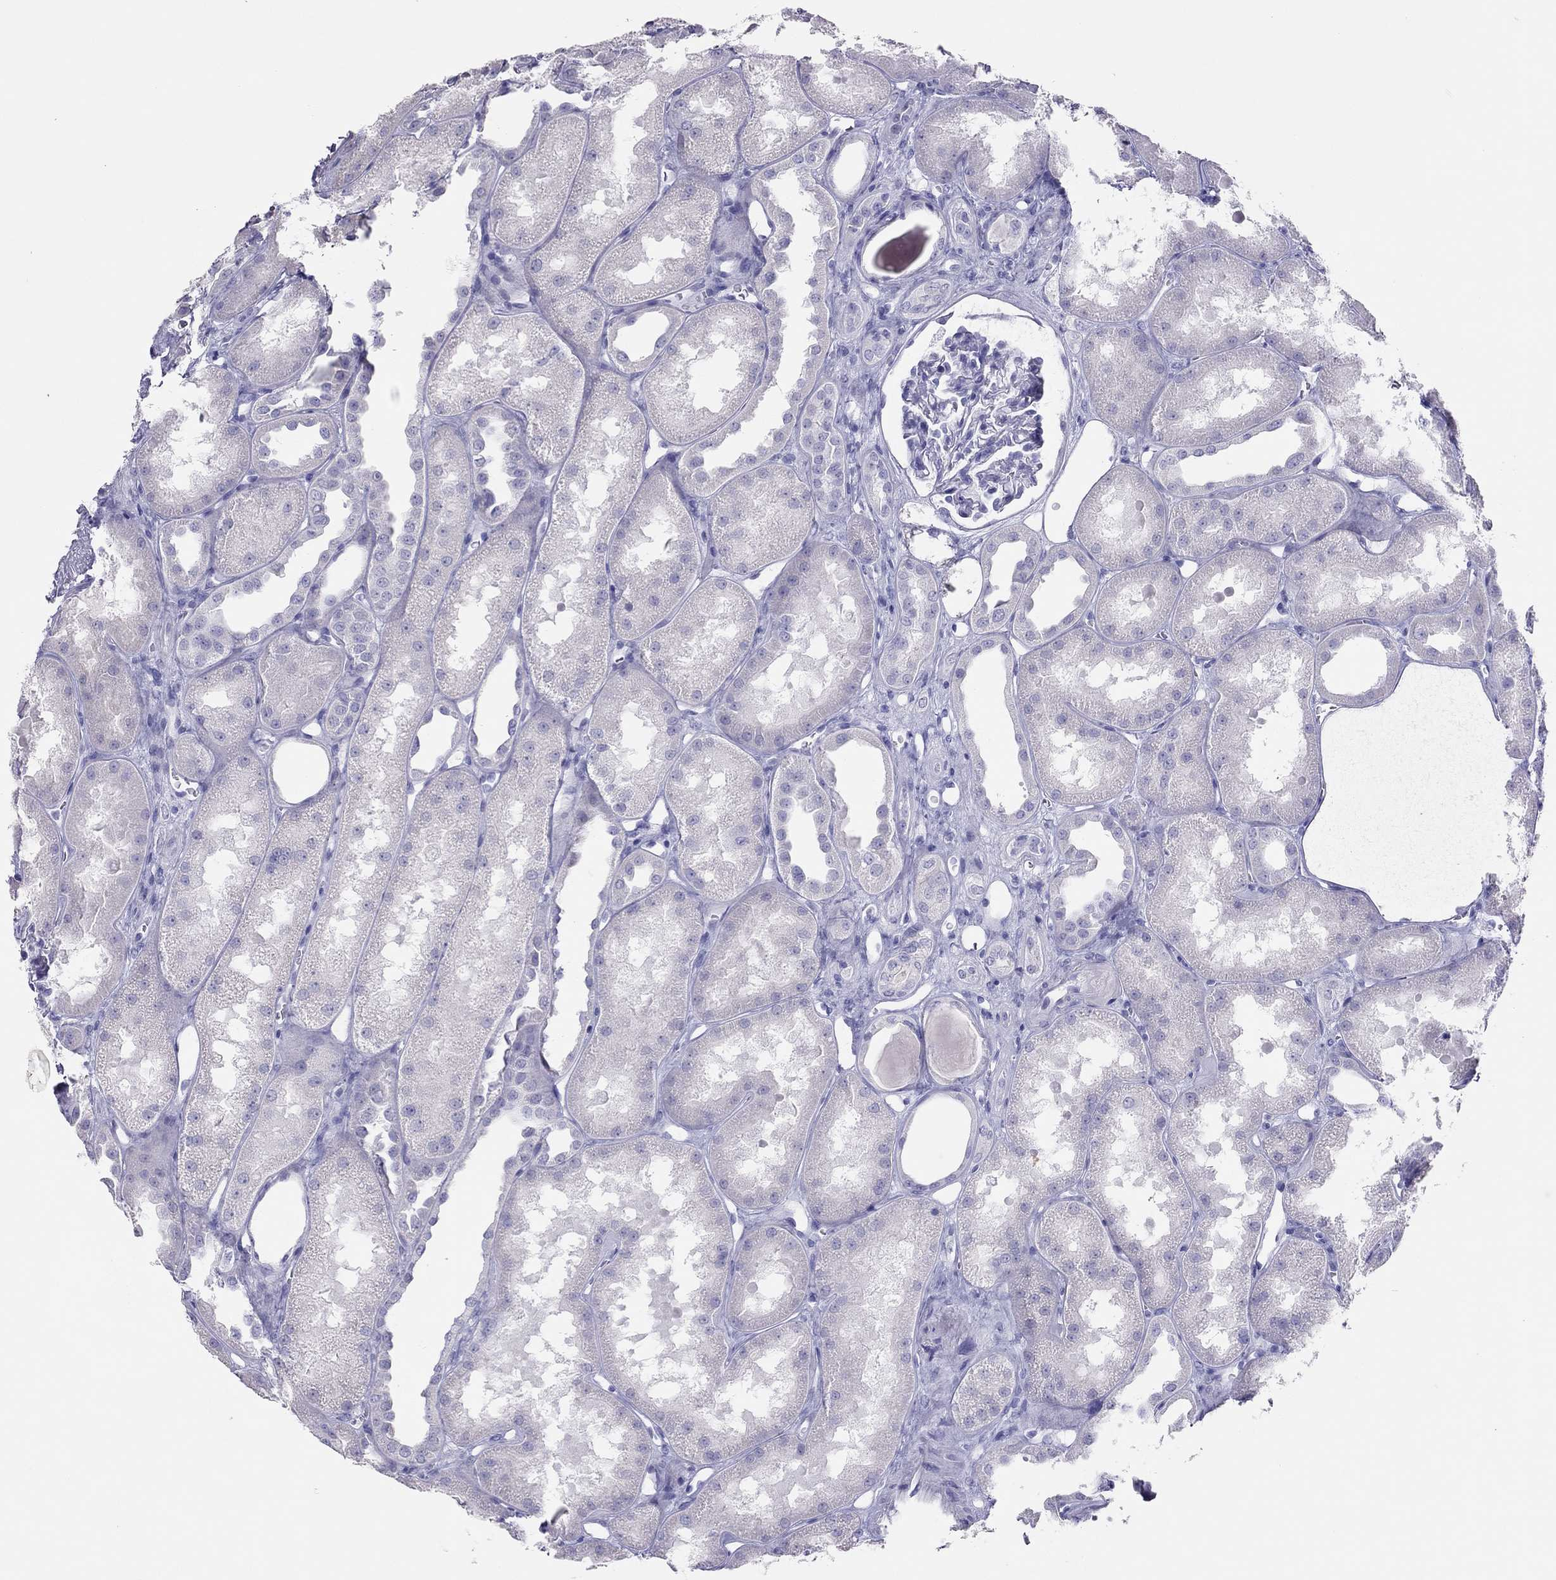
{"staining": {"intensity": "negative", "quantity": "none", "location": "none"}, "tissue": "kidney", "cell_type": "Cells in glomeruli", "image_type": "normal", "snomed": [{"axis": "morphology", "description": "Normal tissue, NOS"}, {"axis": "topography", "description": "Kidney"}], "caption": "Cells in glomeruli are negative for protein expression in unremarkable human kidney. The staining is performed using DAB (3,3'-diaminobenzidine) brown chromogen with nuclei counter-stained in using hematoxylin.", "gene": "TSHB", "patient": {"sex": "male", "age": 61}}